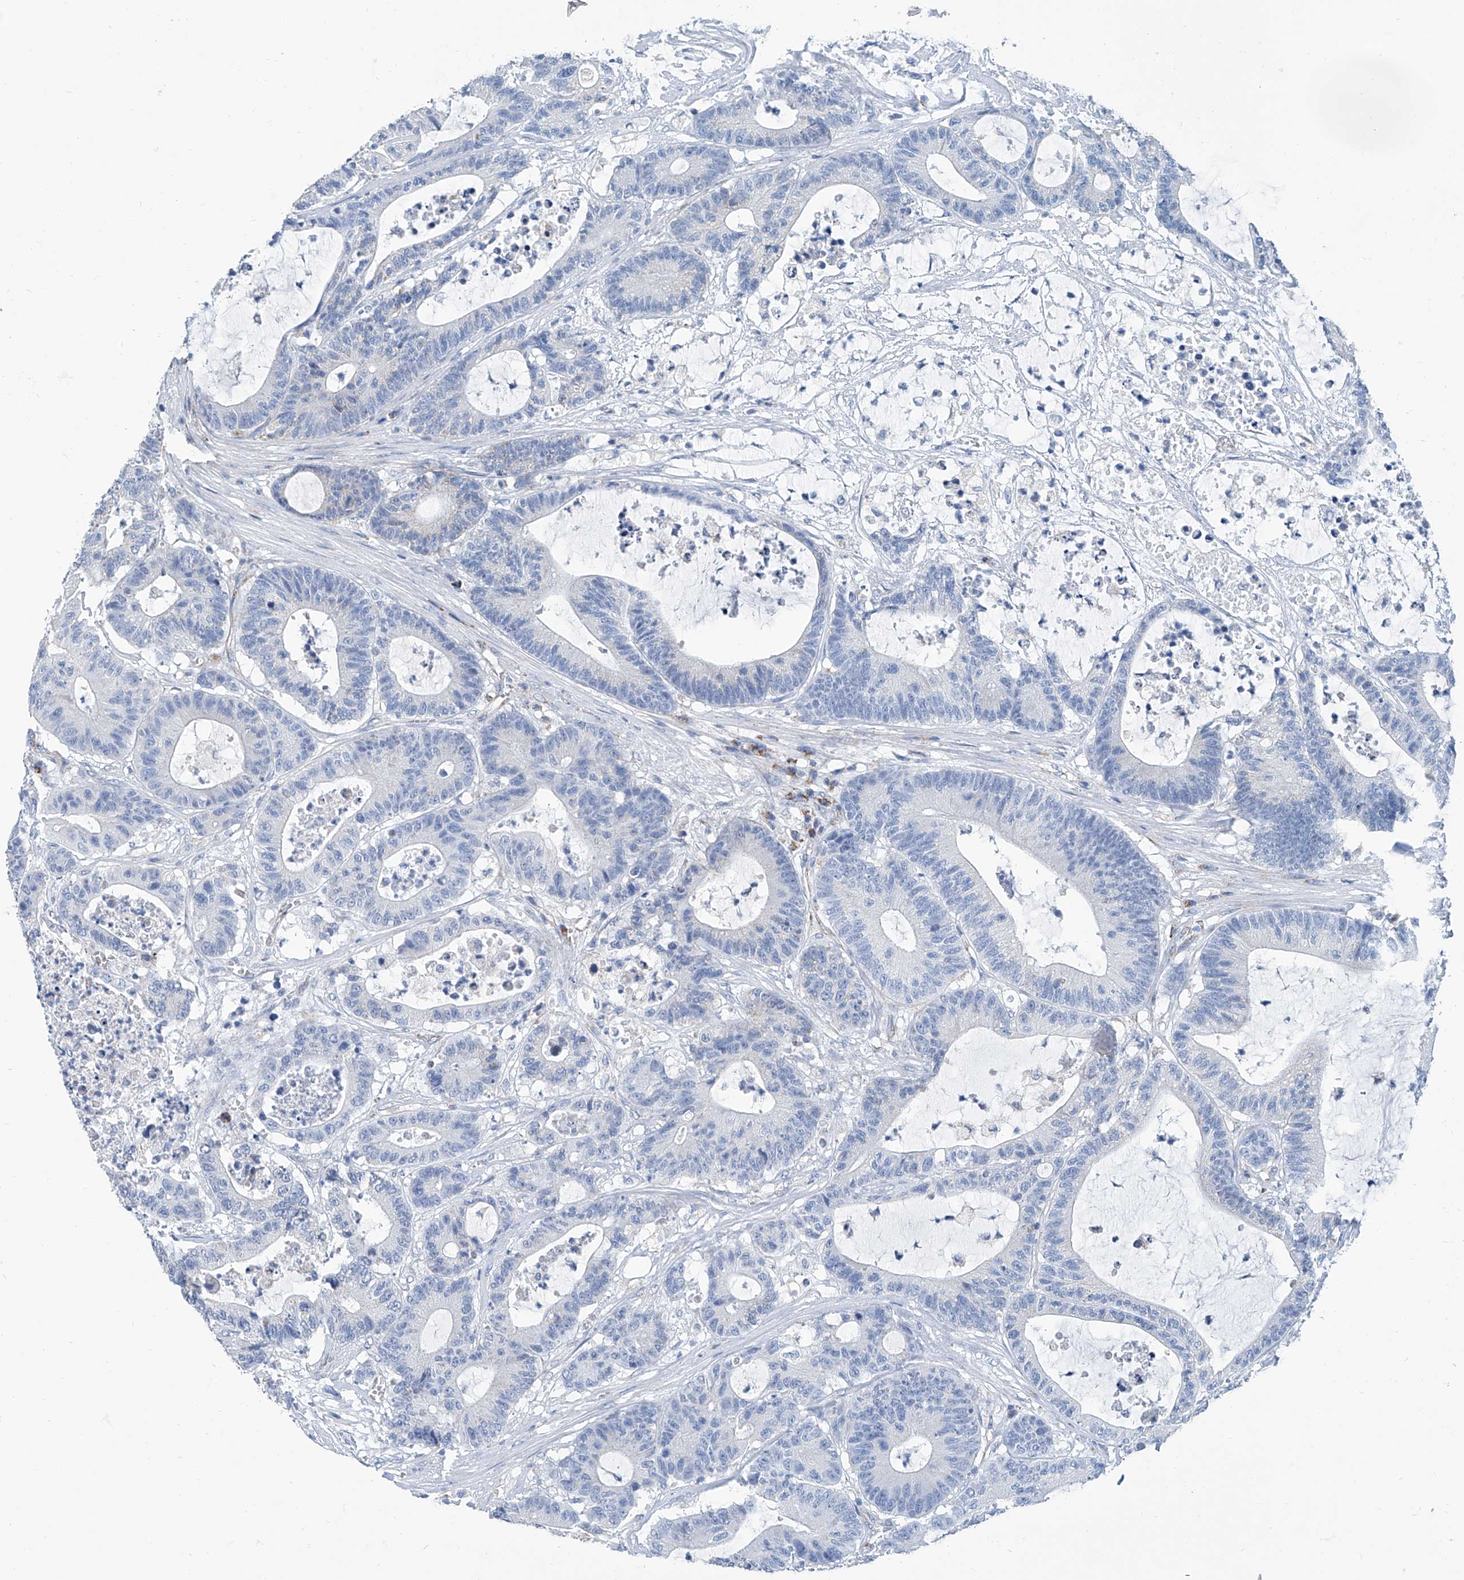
{"staining": {"intensity": "negative", "quantity": "none", "location": "none"}, "tissue": "colorectal cancer", "cell_type": "Tumor cells", "image_type": "cancer", "snomed": [{"axis": "morphology", "description": "Adenocarcinoma, NOS"}, {"axis": "topography", "description": "Colon"}], "caption": "Tumor cells are negative for brown protein staining in colorectal adenocarcinoma. (Brightfield microscopy of DAB (3,3'-diaminobenzidine) IHC at high magnification).", "gene": "MT-ND1", "patient": {"sex": "female", "age": 84}}